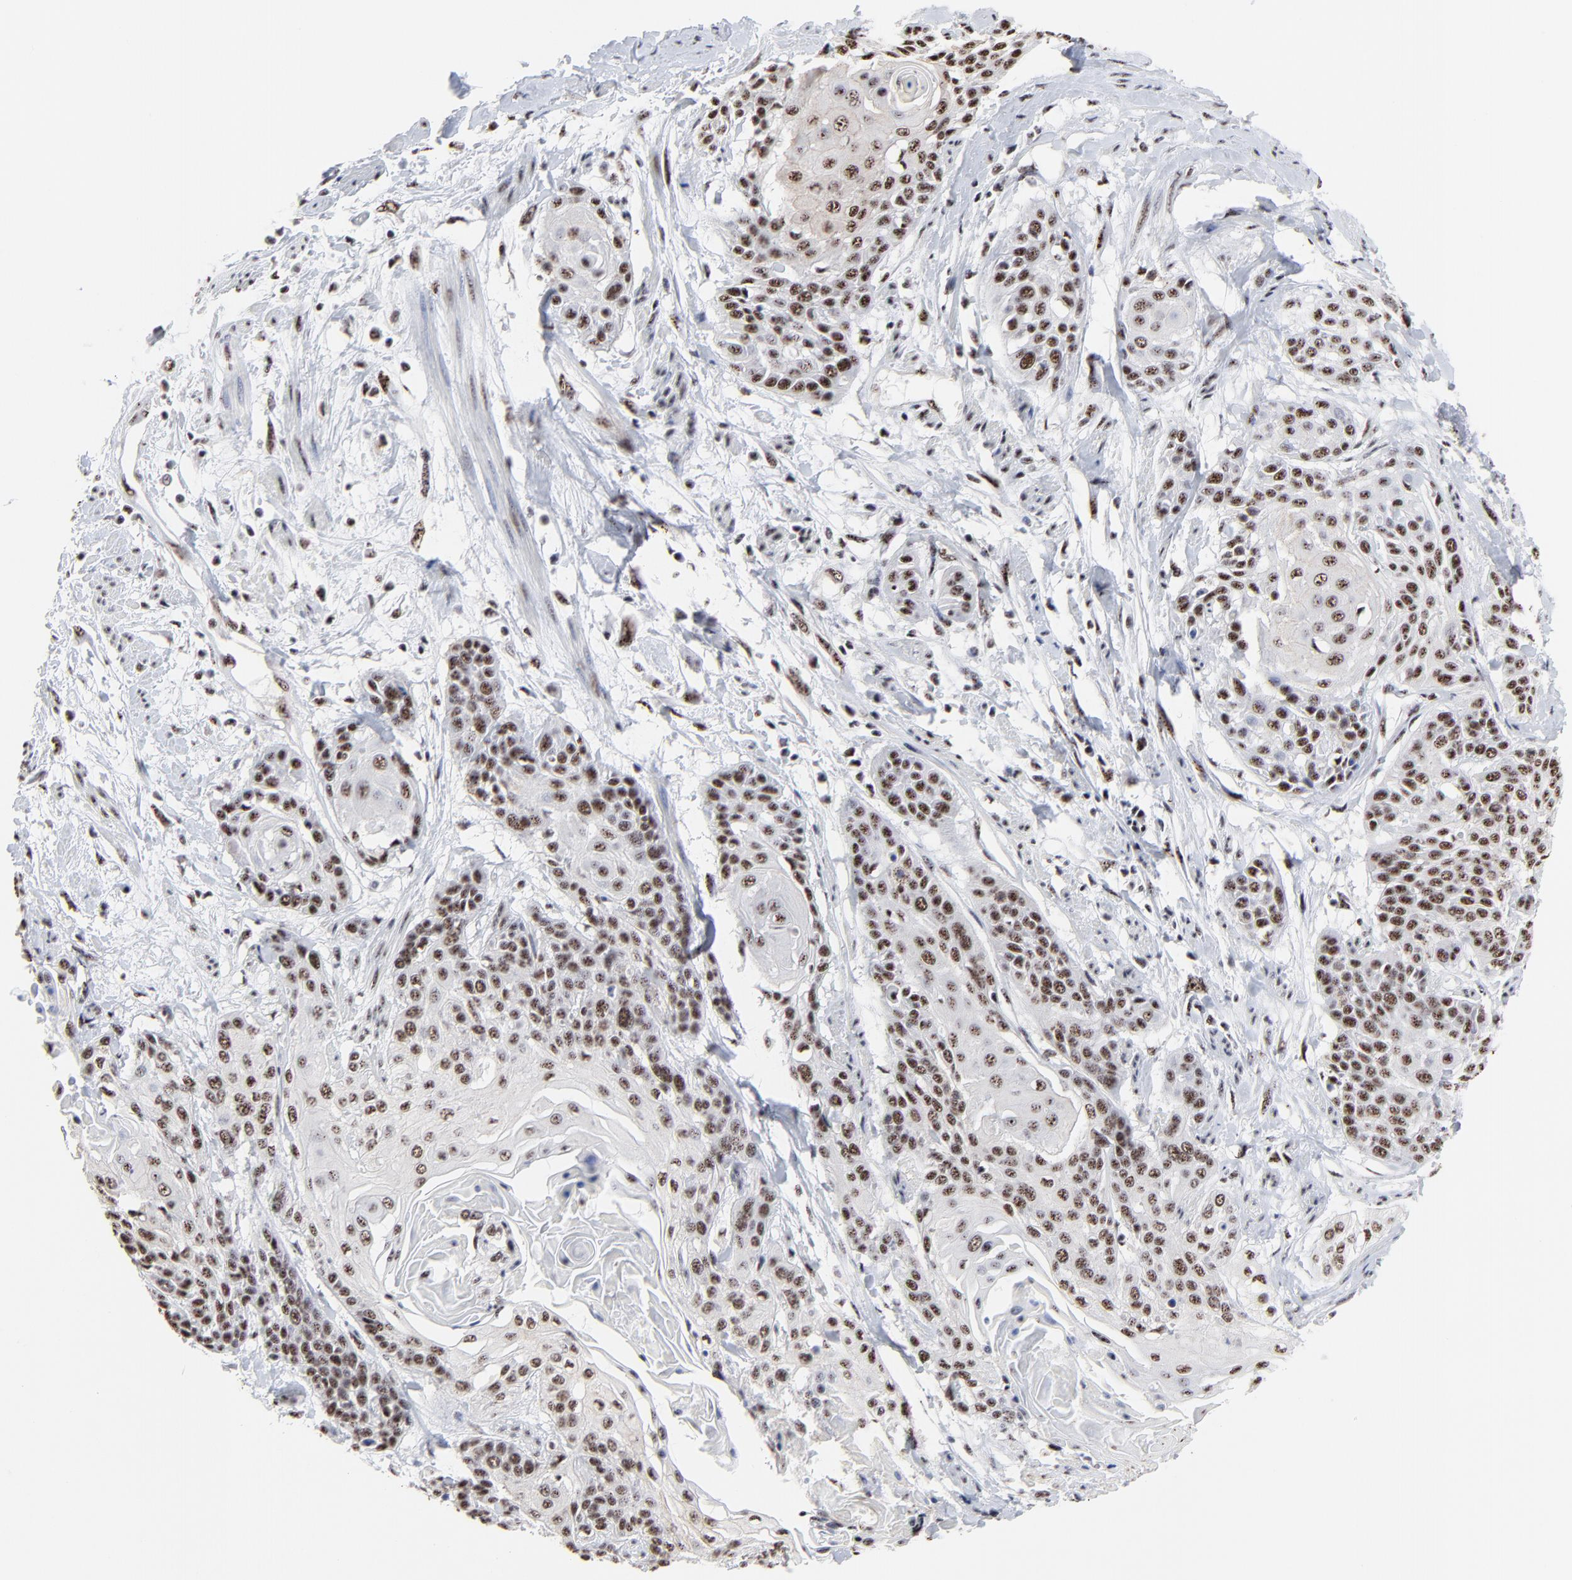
{"staining": {"intensity": "moderate", "quantity": ">75%", "location": "nuclear"}, "tissue": "cervical cancer", "cell_type": "Tumor cells", "image_type": "cancer", "snomed": [{"axis": "morphology", "description": "Squamous cell carcinoma, NOS"}, {"axis": "topography", "description": "Cervix"}], "caption": "Protein staining shows moderate nuclear expression in approximately >75% of tumor cells in cervical cancer.", "gene": "MBD4", "patient": {"sex": "female", "age": 57}}